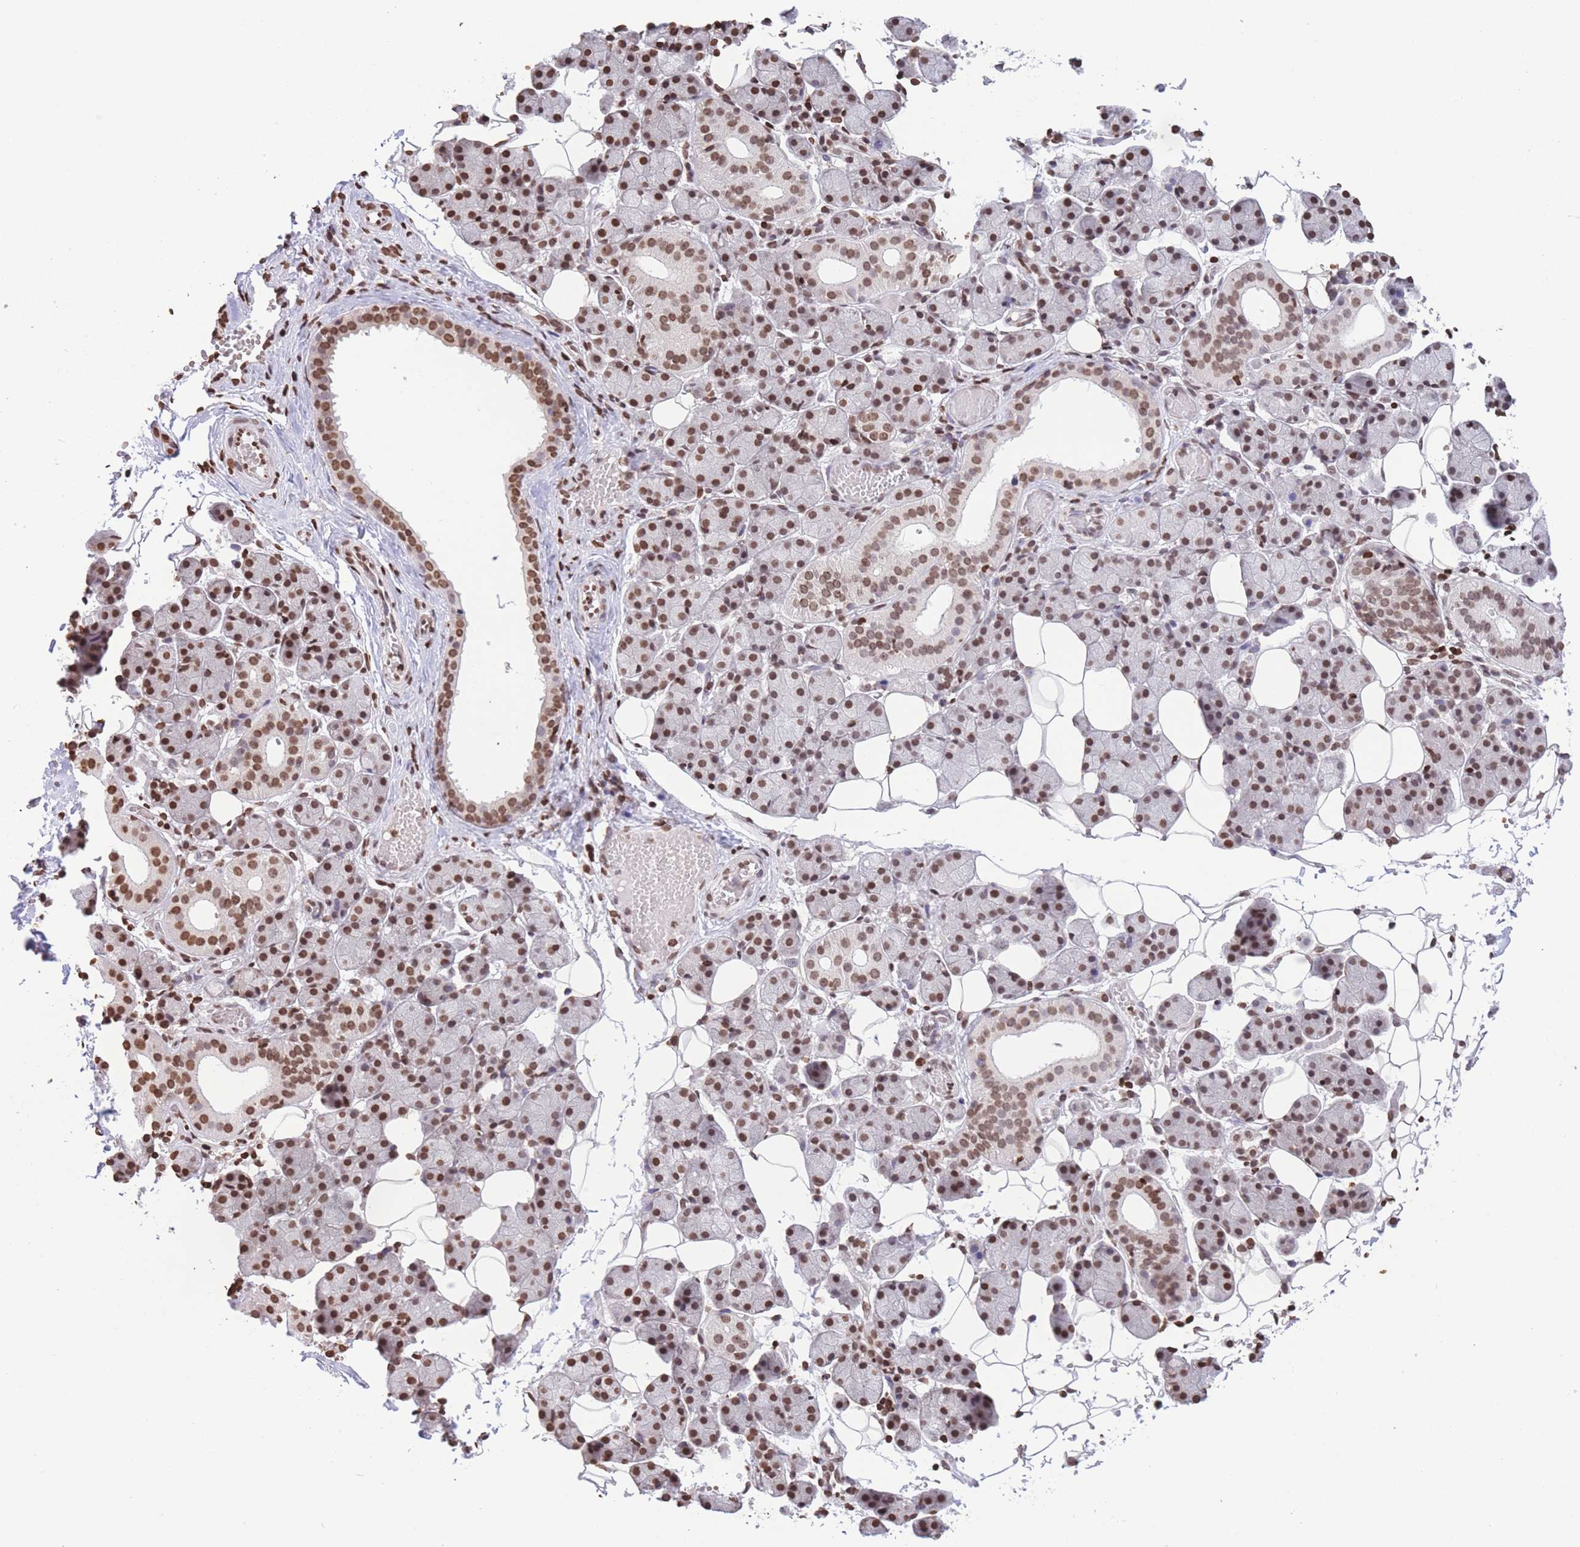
{"staining": {"intensity": "moderate", "quantity": ">75%", "location": "nuclear"}, "tissue": "salivary gland", "cell_type": "Glandular cells", "image_type": "normal", "snomed": [{"axis": "morphology", "description": "Normal tissue, NOS"}, {"axis": "topography", "description": "Salivary gland"}], "caption": "High-magnification brightfield microscopy of benign salivary gland stained with DAB (3,3'-diaminobenzidine) (brown) and counterstained with hematoxylin (blue). glandular cells exhibit moderate nuclear expression is present in about>75% of cells.", "gene": "H2BC10", "patient": {"sex": "female", "age": 33}}